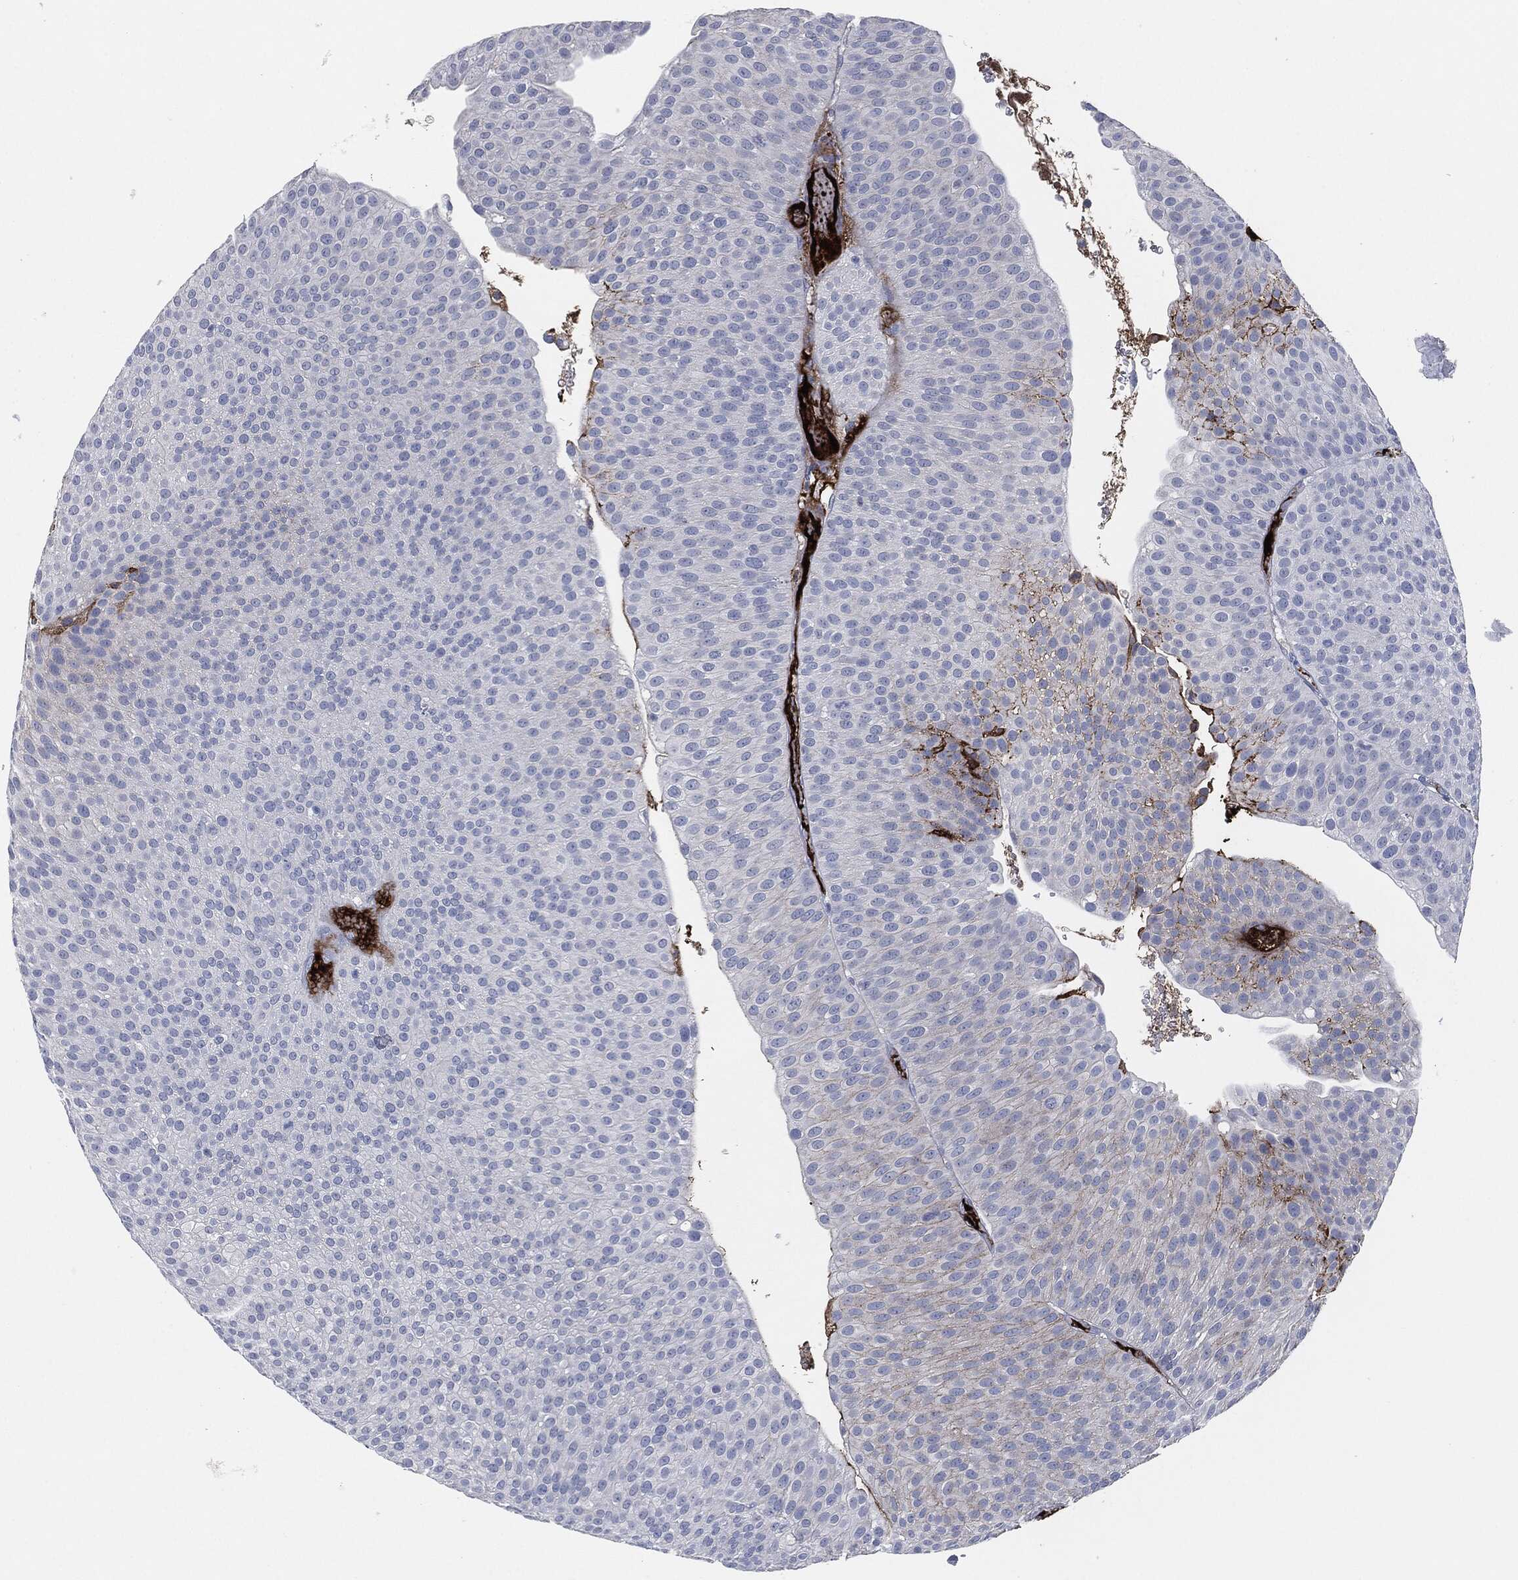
{"staining": {"intensity": "negative", "quantity": "none", "location": "none"}, "tissue": "urothelial cancer", "cell_type": "Tumor cells", "image_type": "cancer", "snomed": [{"axis": "morphology", "description": "Urothelial carcinoma, Low grade"}, {"axis": "topography", "description": "Urinary bladder"}], "caption": "Tumor cells are negative for protein expression in human low-grade urothelial carcinoma.", "gene": "APOB", "patient": {"sex": "male", "age": 65}}